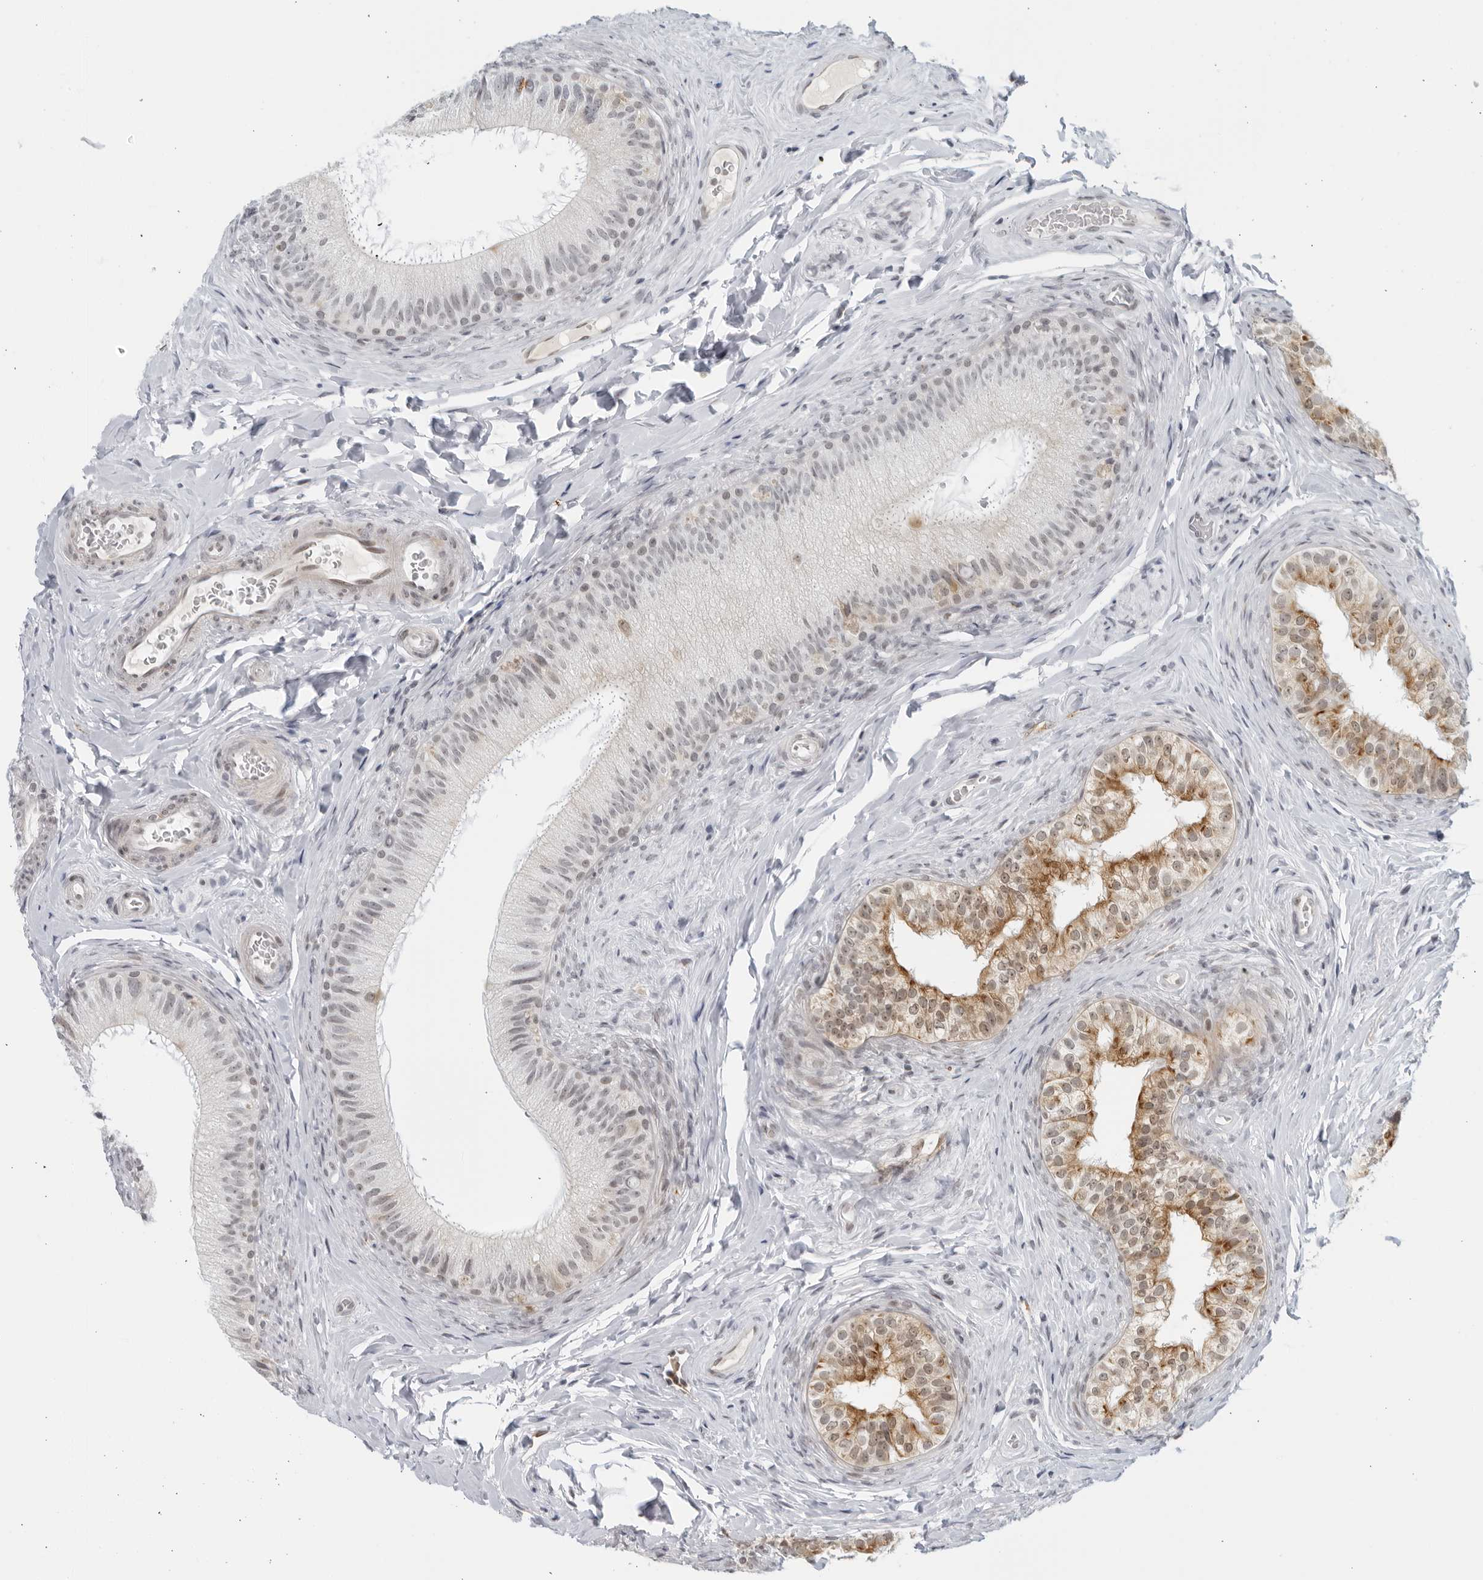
{"staining": {"intensity": "moderate", "quantity": "<25%", "location": "cytoplasmic/membranous,nuclear"}, "tissue": "epididymis", "cell_type": "Glandular cells", "image_type": "normal", "snomed": [{"axis": "morphology", "description": "Normal tissue, NOS"}, {"axis": "topography", "description": "Epididymis"}], "caption": "Immunohistochemistry micrograph of benign epididymis: human epididymis stained using immunohistochemistry shows low levels of moderate protein expression localized specifically in the cytoplasmic/membranous,nuclear of glandular cells, appearing as a cytoplasmic/membranous,nuclear brown color.", "gene": "RAB11FIP3", "patient": {"sex": "male", "age": 49}}